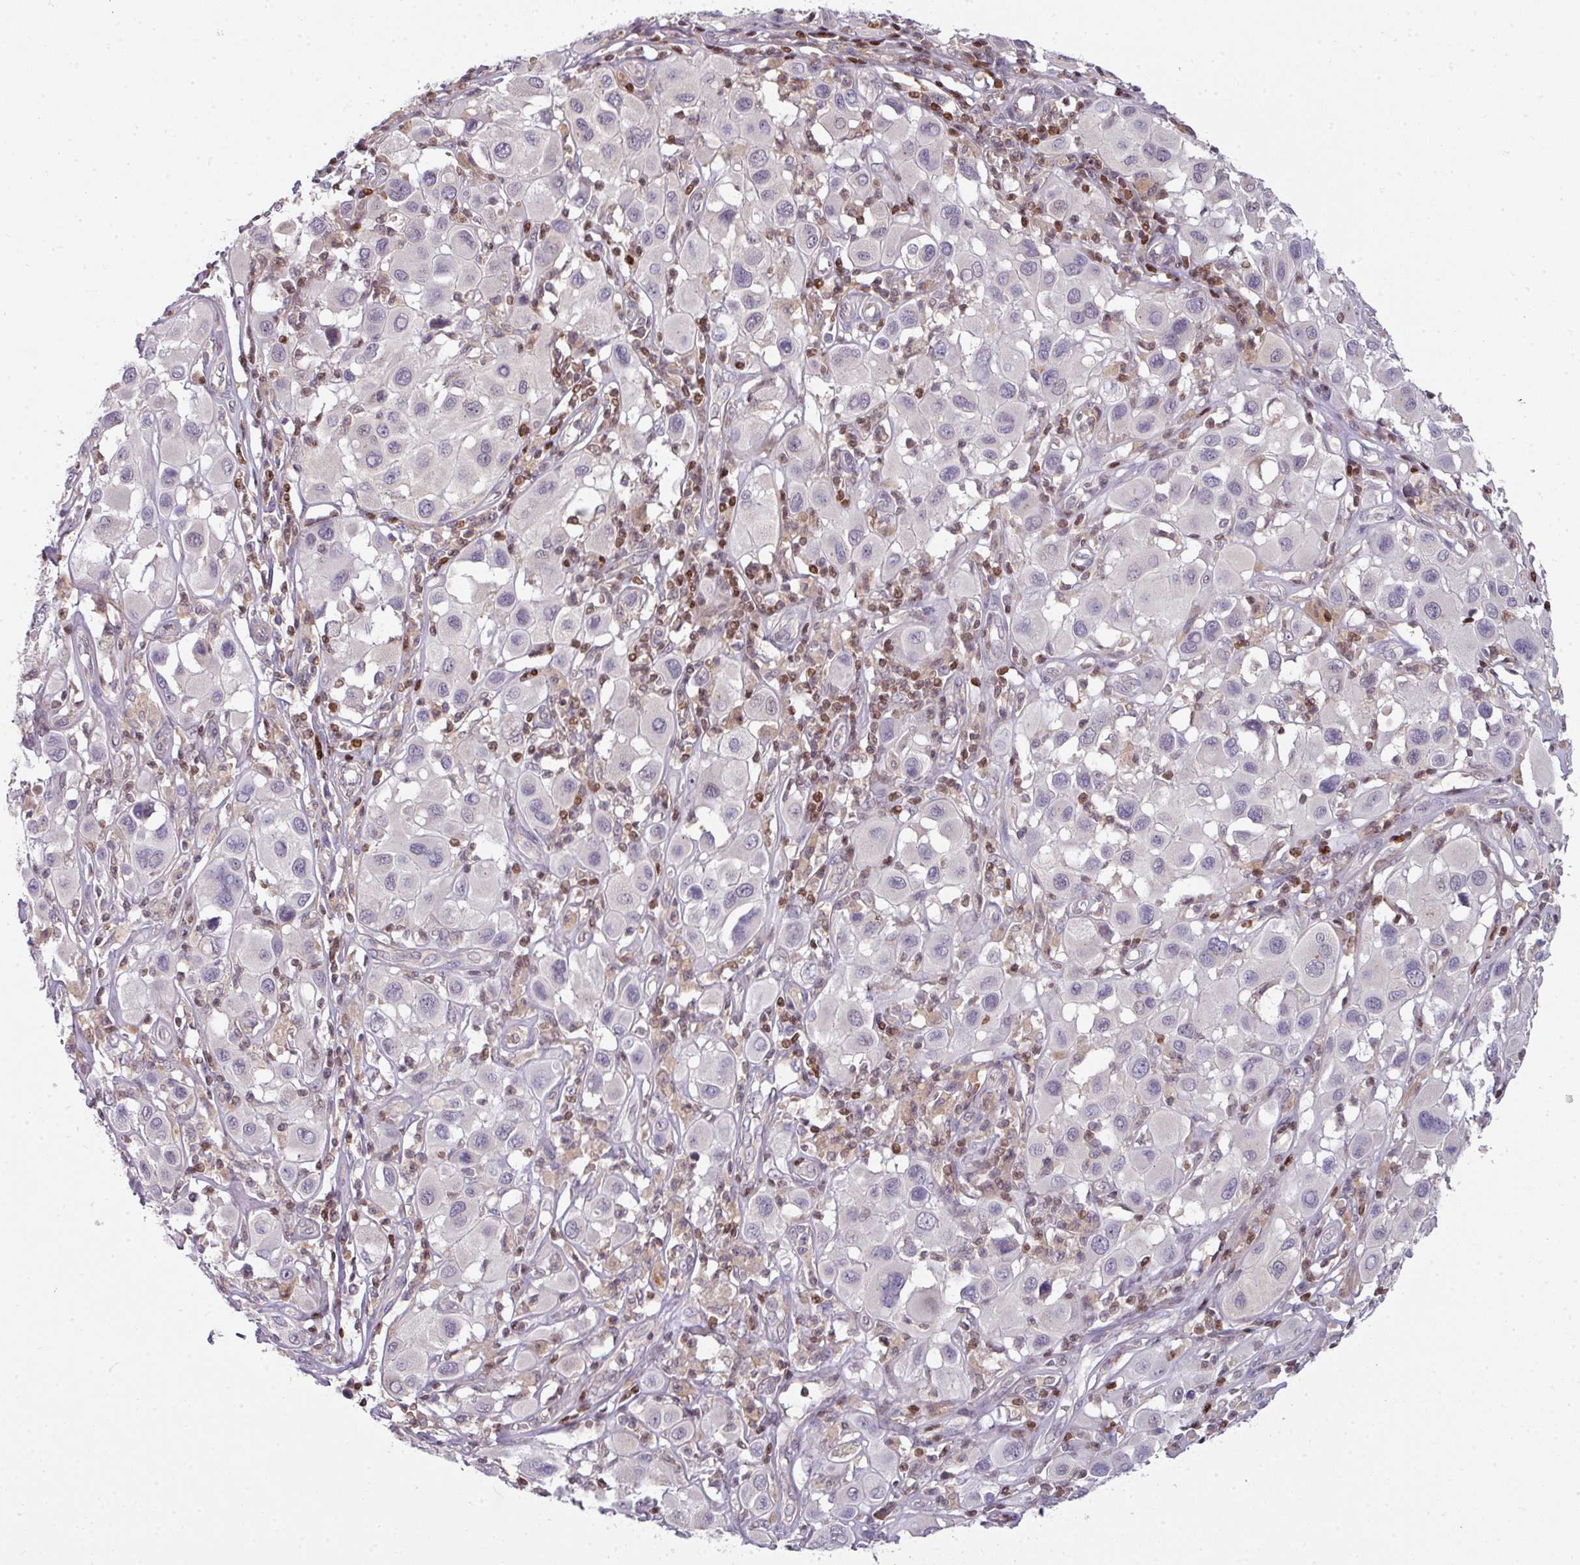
{"staining": {"intensity": "negative", "quantity": "none", "location": "none"}, "tissue": "melanoma", "cell_type": "Tumor cells", "image_type": "cancer", "snomed": [{"axis": "morphology", "description": "Malignant melanoma, Metastatic site"}, {"axis": "topography", "description": "Skin"}], "caption": "Immunohistochemistry (IHC) photomicrograph of human melanoma stained for a protein (brown), which displays no positivity in tumor cells.", "gene": "STAT5A", "patient": {"sex": "male", "age": 41}}